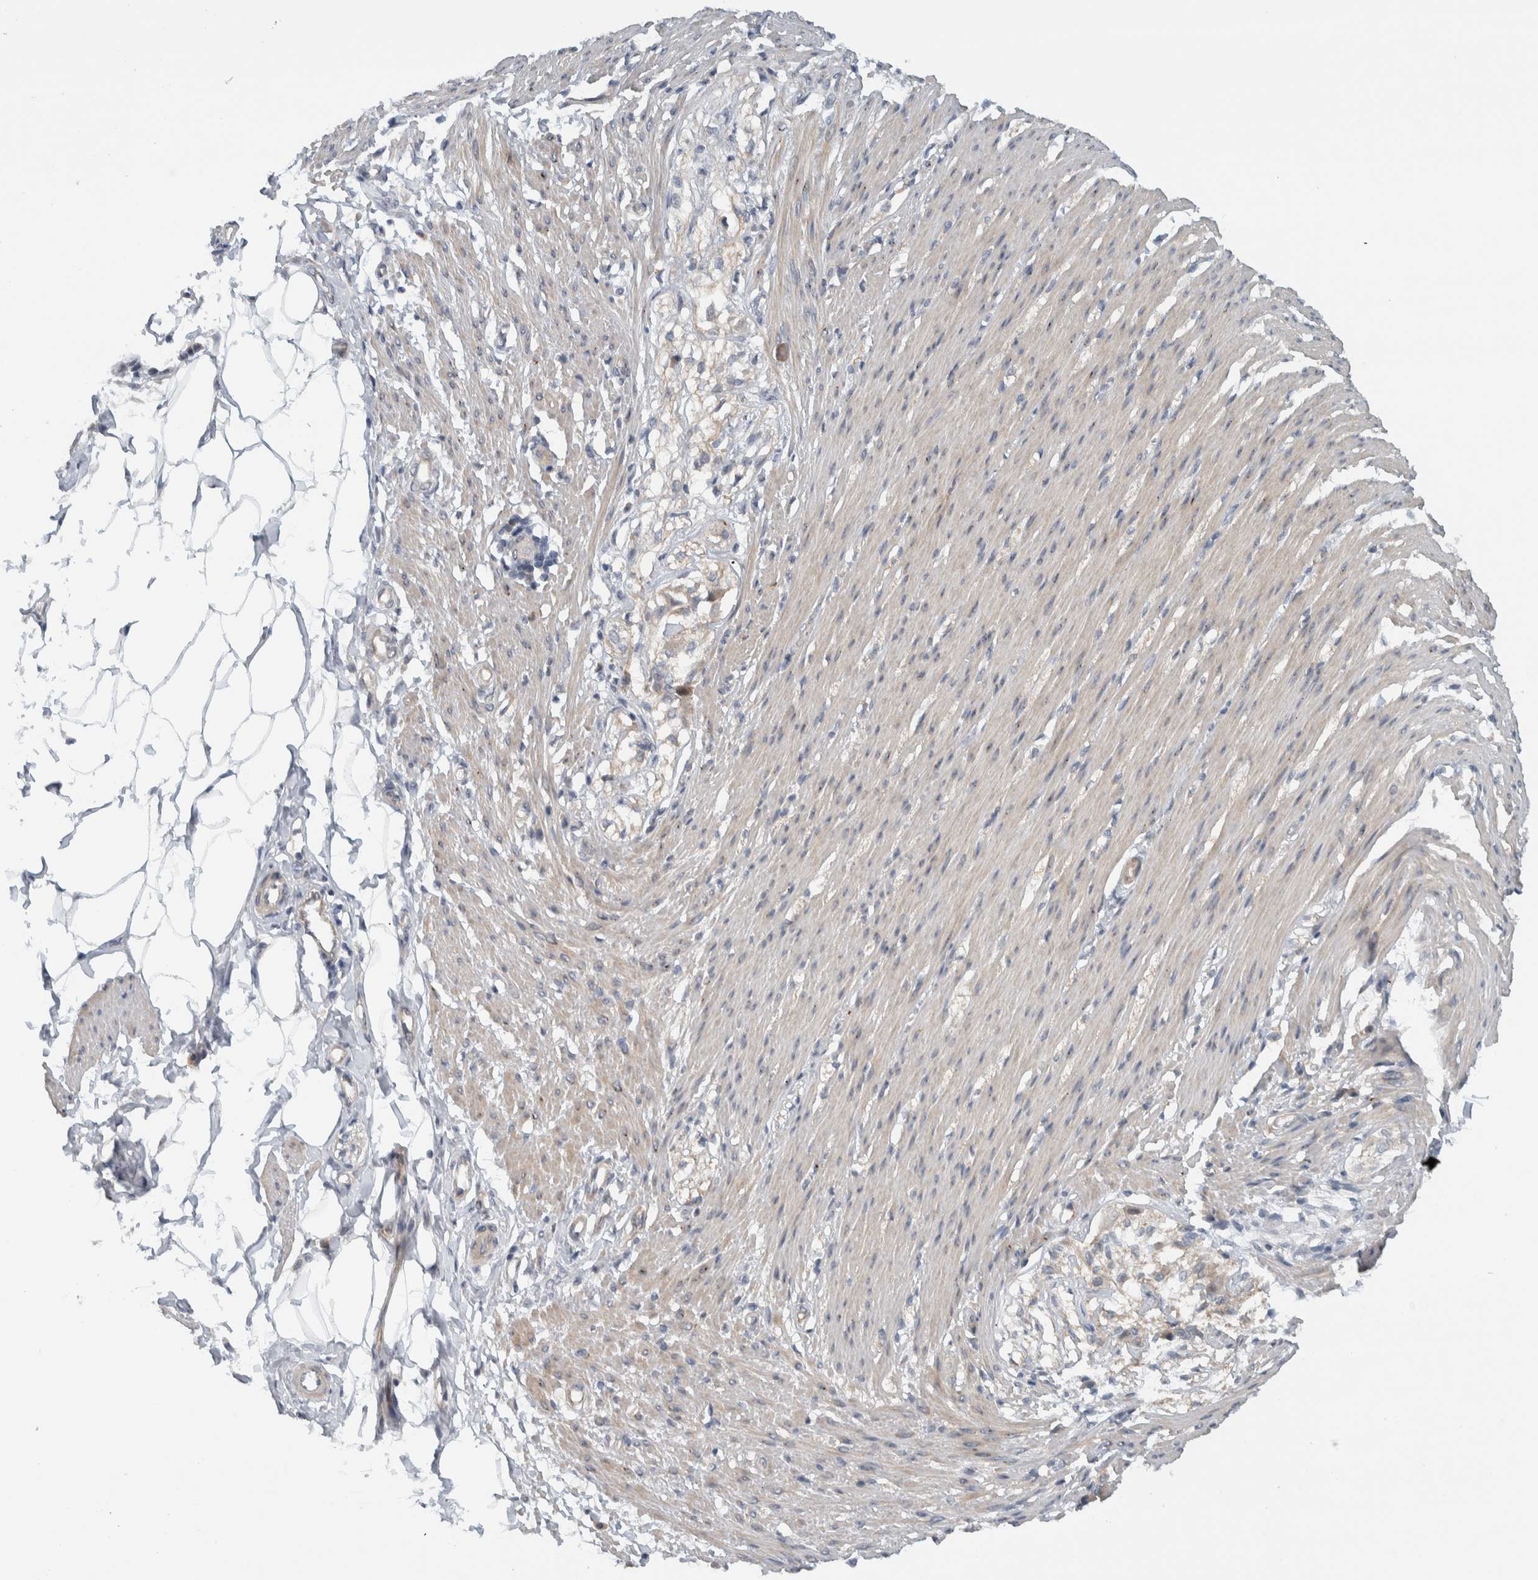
{"staining": {"intensity": "weak", "quantity": "25%-75%", "location": "cytoplasmic/membranous"}, "tissue": "smooth muscle", "cell_type": "Smooth muscle cells", "image_type": "normal", "snomed": [{"axis": "morphology", "description": "Normal tissue, NOS"}, {"axis": "morphology", "description": "Adenocarcinoma, NOS"}, {"axis": "topography", "description": "Smooth muscle"}, {"axis": "topography", "description": "Colon"}], "caption": "Brown immunohistochemical staining in normal smooth muscle reveals weak cytoplasmic/membranous staining in approximately 25%-75% of smooth muscle cells.", "gene": "MPRIP", "patient": {"sex": "male", "age": 14}}